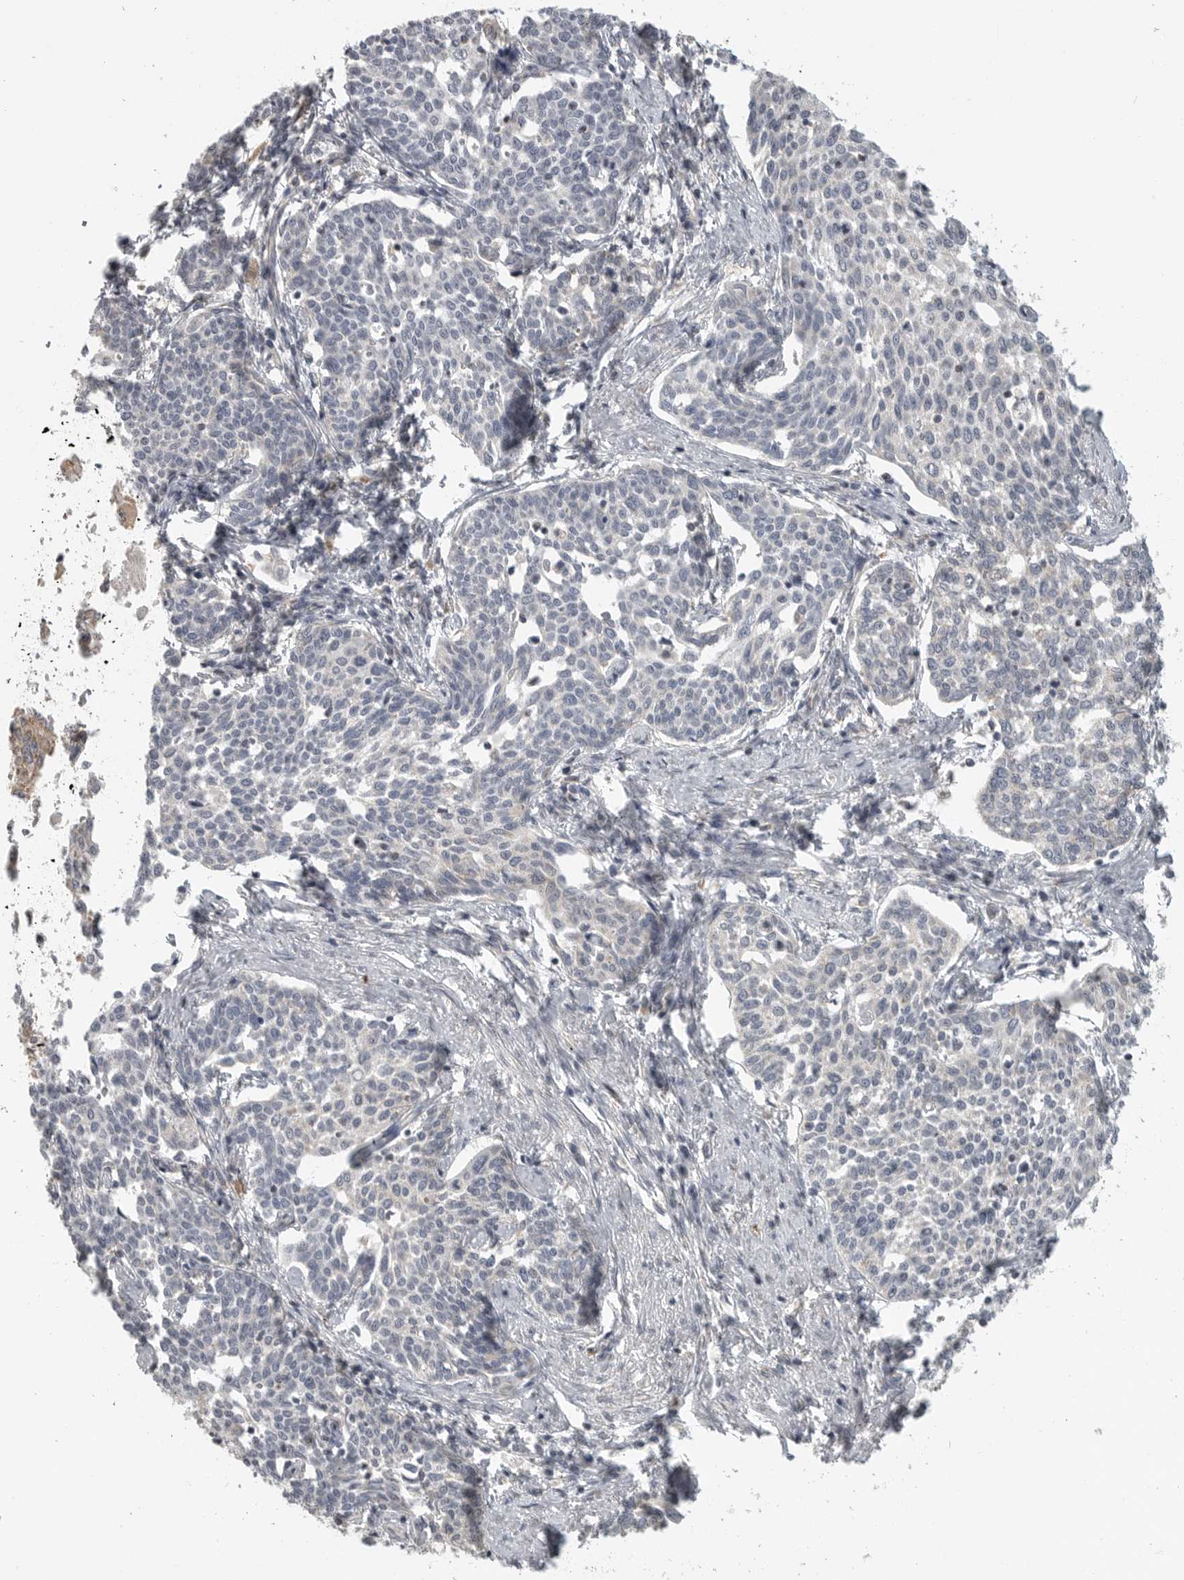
{"staining": {"intensity": "negative", "quantity": "none", "location": "none"}, "tissue": "cervical cancer", "cell_type": "Tumor cells", "image_type": "cancer", "snomed": [{"axis": "morphology", "description": "Squamous cell carcinoma, NOS"}, {"axis": "topography", "description": "Cervix"}], "caption": "Tumor cells are negative for protein expression in human cervical cancer (squamous cell carcinoma).", "gene": "RXFP3", "patient": {"sex": "female", "age": 34}}